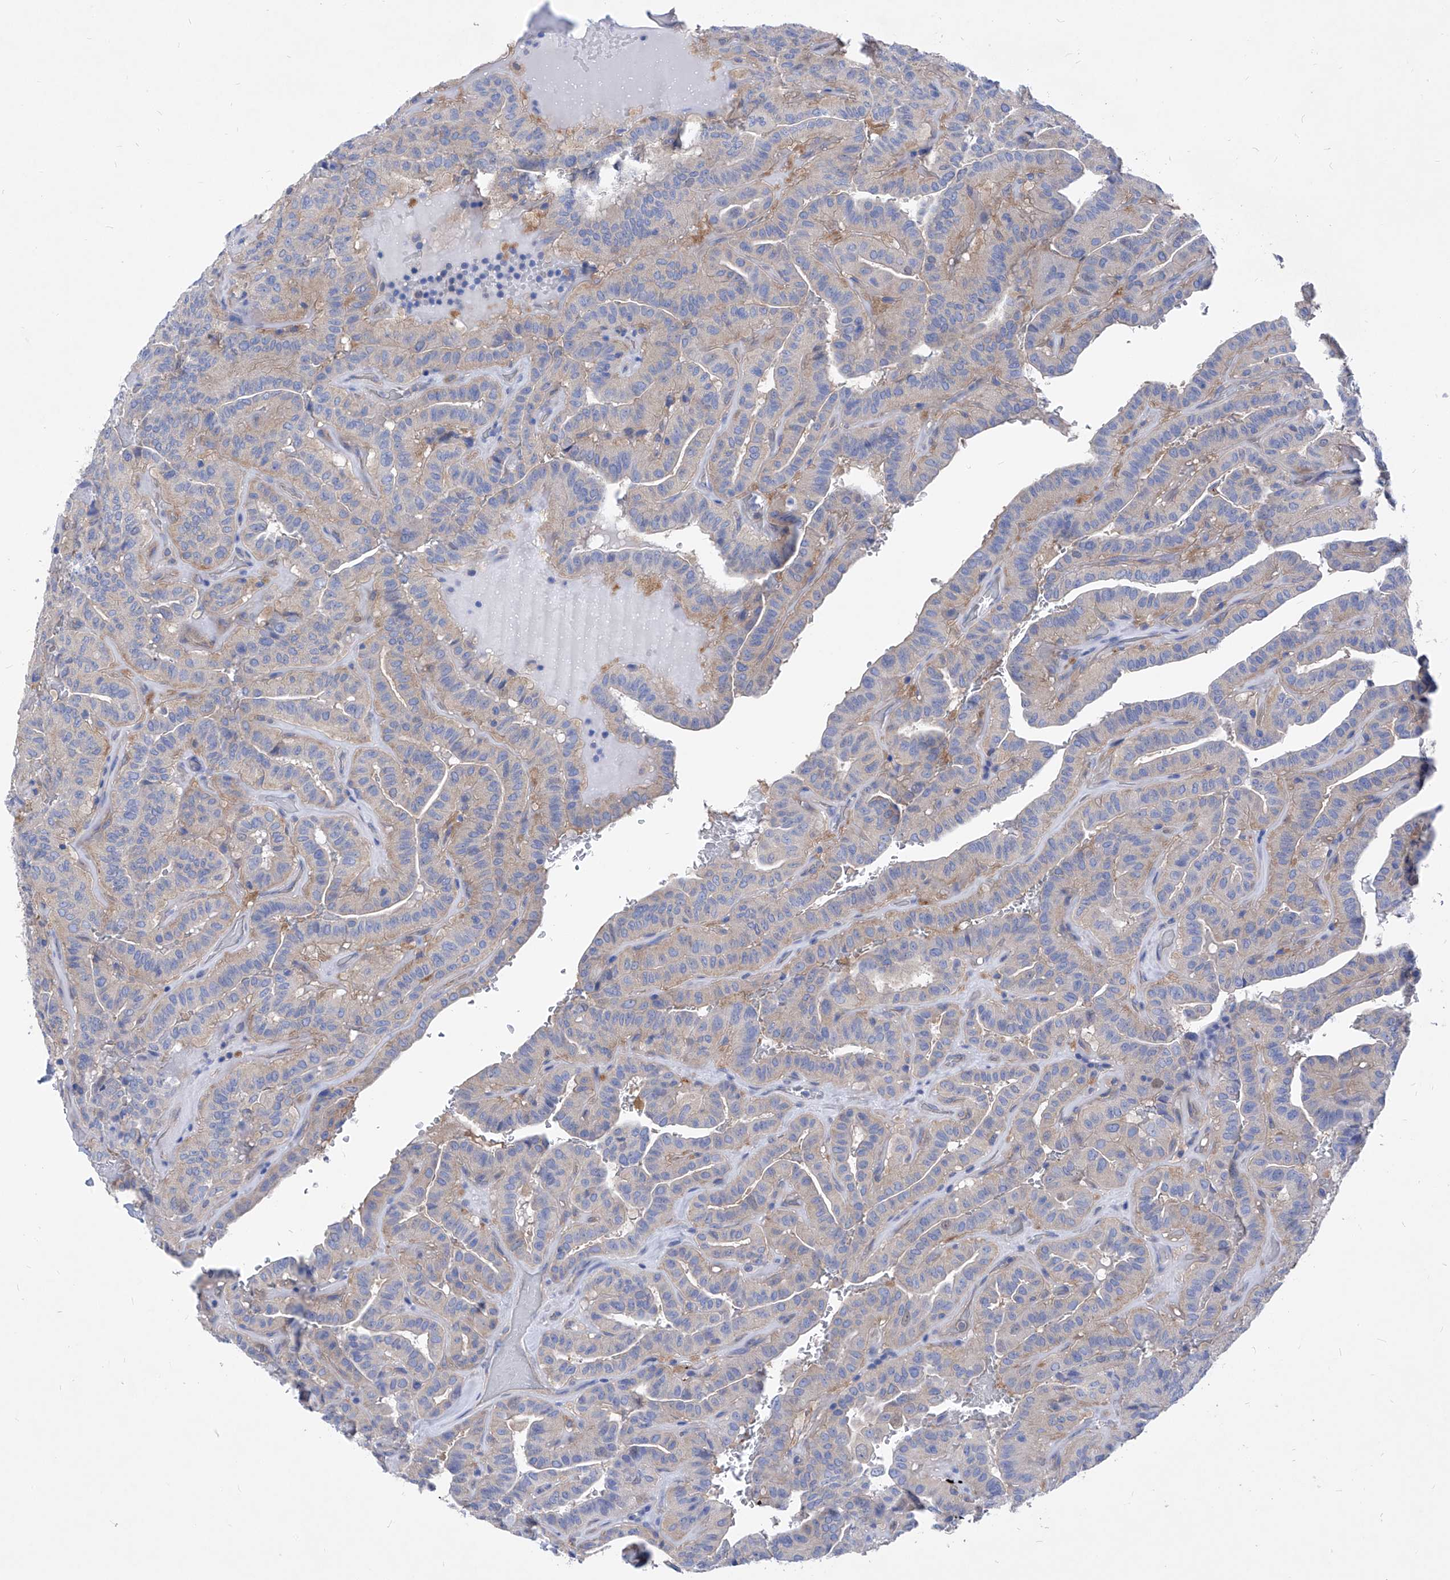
{"staining": {"intensity": "weak", "quantity": "25%-75%", "location": "cytoplasmic/membranous"}, "tissue": "thyroid cancer", "cell_type": "Tumor cells", "image_type": "cancer", "snomed": [{"axis": "morphology", "description": "Papillary adenocarcinoma, NOS"}, {"axis": "topography", "description": "Thyroid gland"}], "caption": "Protein staining by immunohistochemistry (IHC) shows weak cytoplasmic/membranous staining in approximately 25%-75% of tumor cells in thyroid cancer.", "gene": "XPNPEP1", "patient": {"sex": "male", "age": 77}}